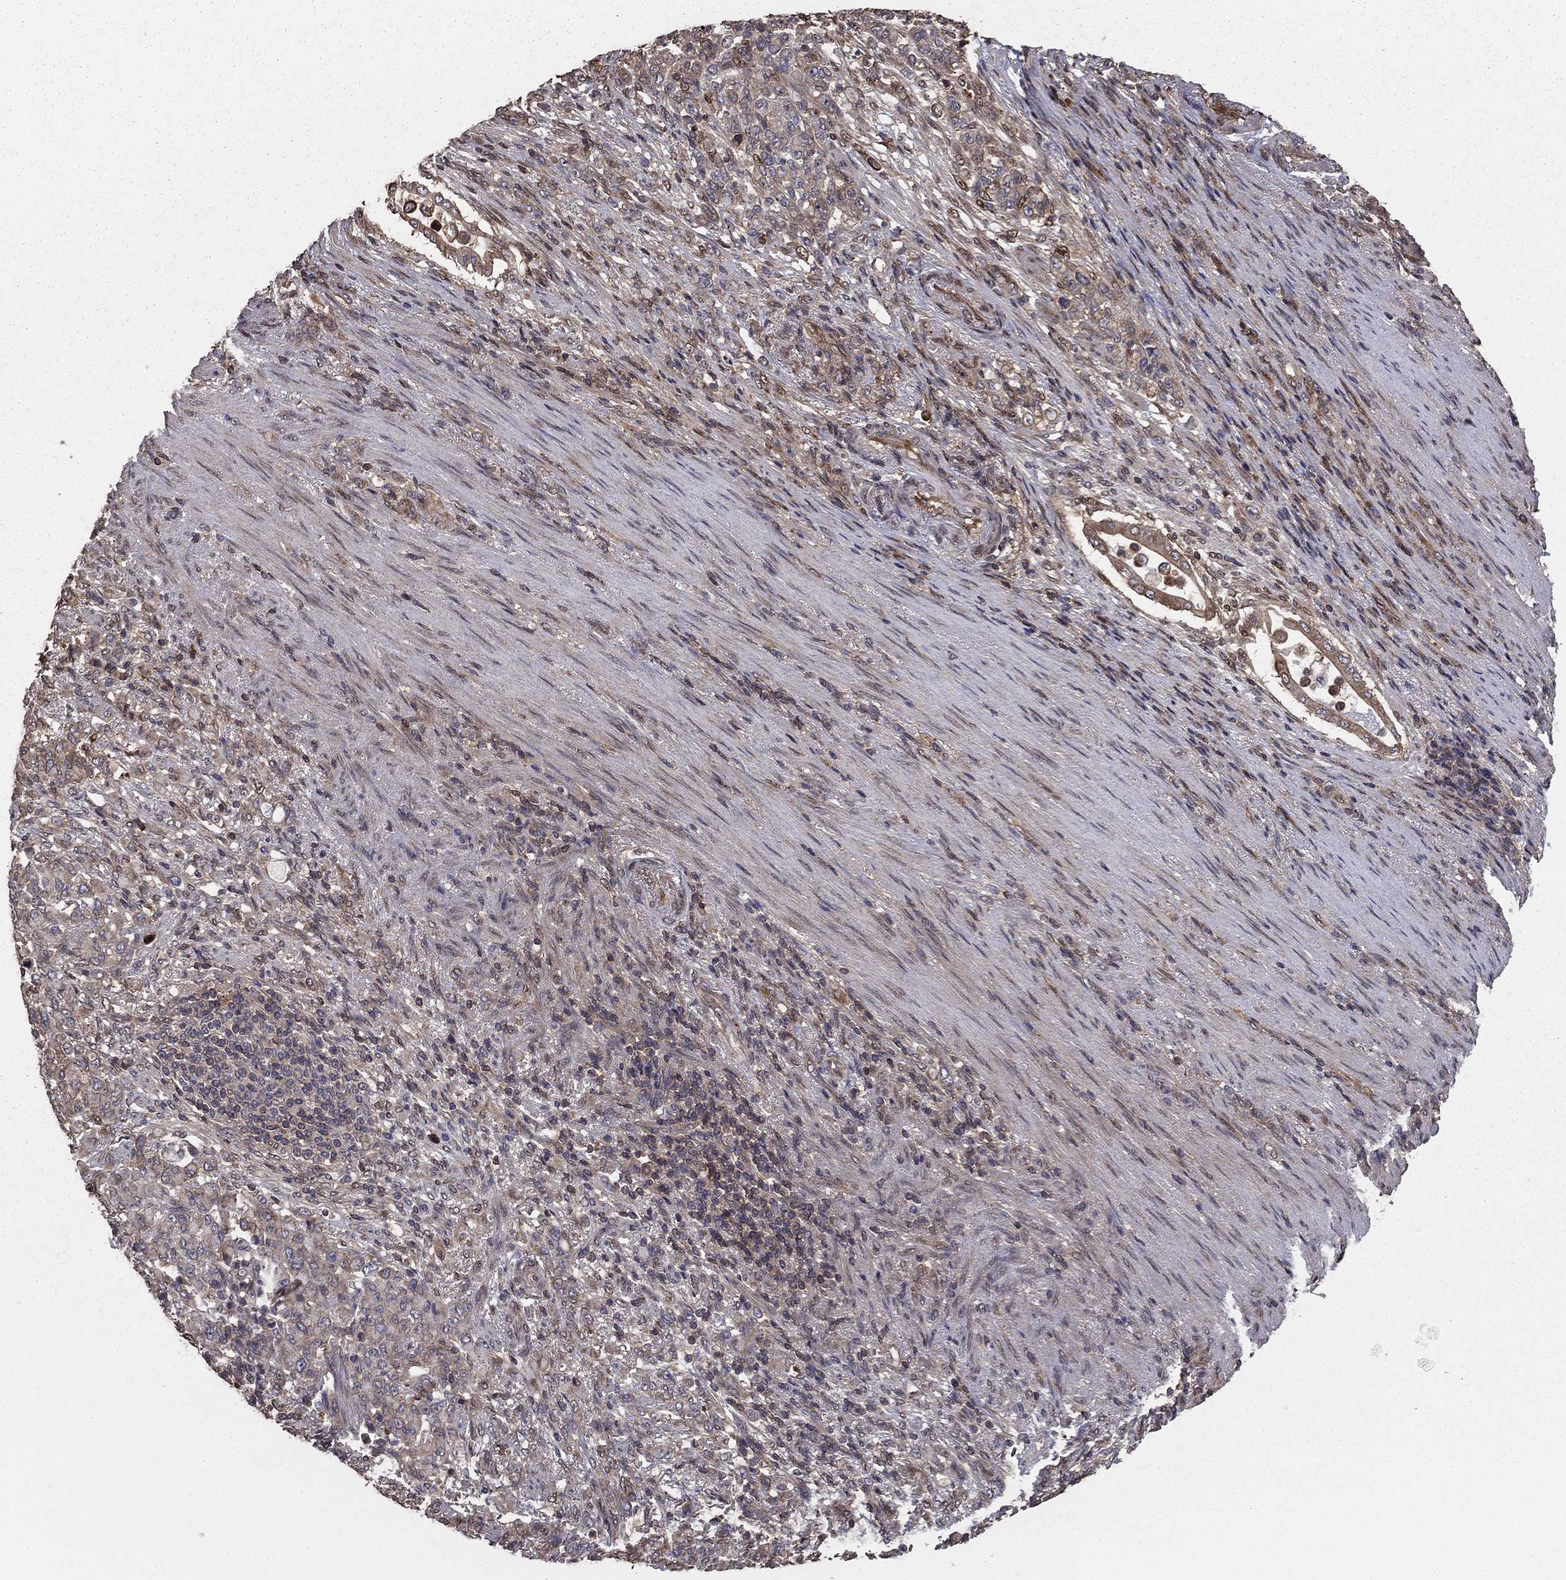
{"staining": {"intensity": "negative", "quantity": "none", "location": "none"}, "tissue": "stomach cancer", "cell_type": "Tumor cells", "image_type": "cancer", "snomed": [{"axis": "morphology", "description": "Normal tissue, NOS"}, {"axis": "morphology", "description": "Adenocarcinoma, NOS"}, {"axis": "topography", "description": "Stomach"}], "caption": "This is an immunohistochemistry image of human stomach adenocarcinoma. There is no expression in tumor cells.", "gene": "GYG1", "patient": {"sex": "female", "age": 79}}